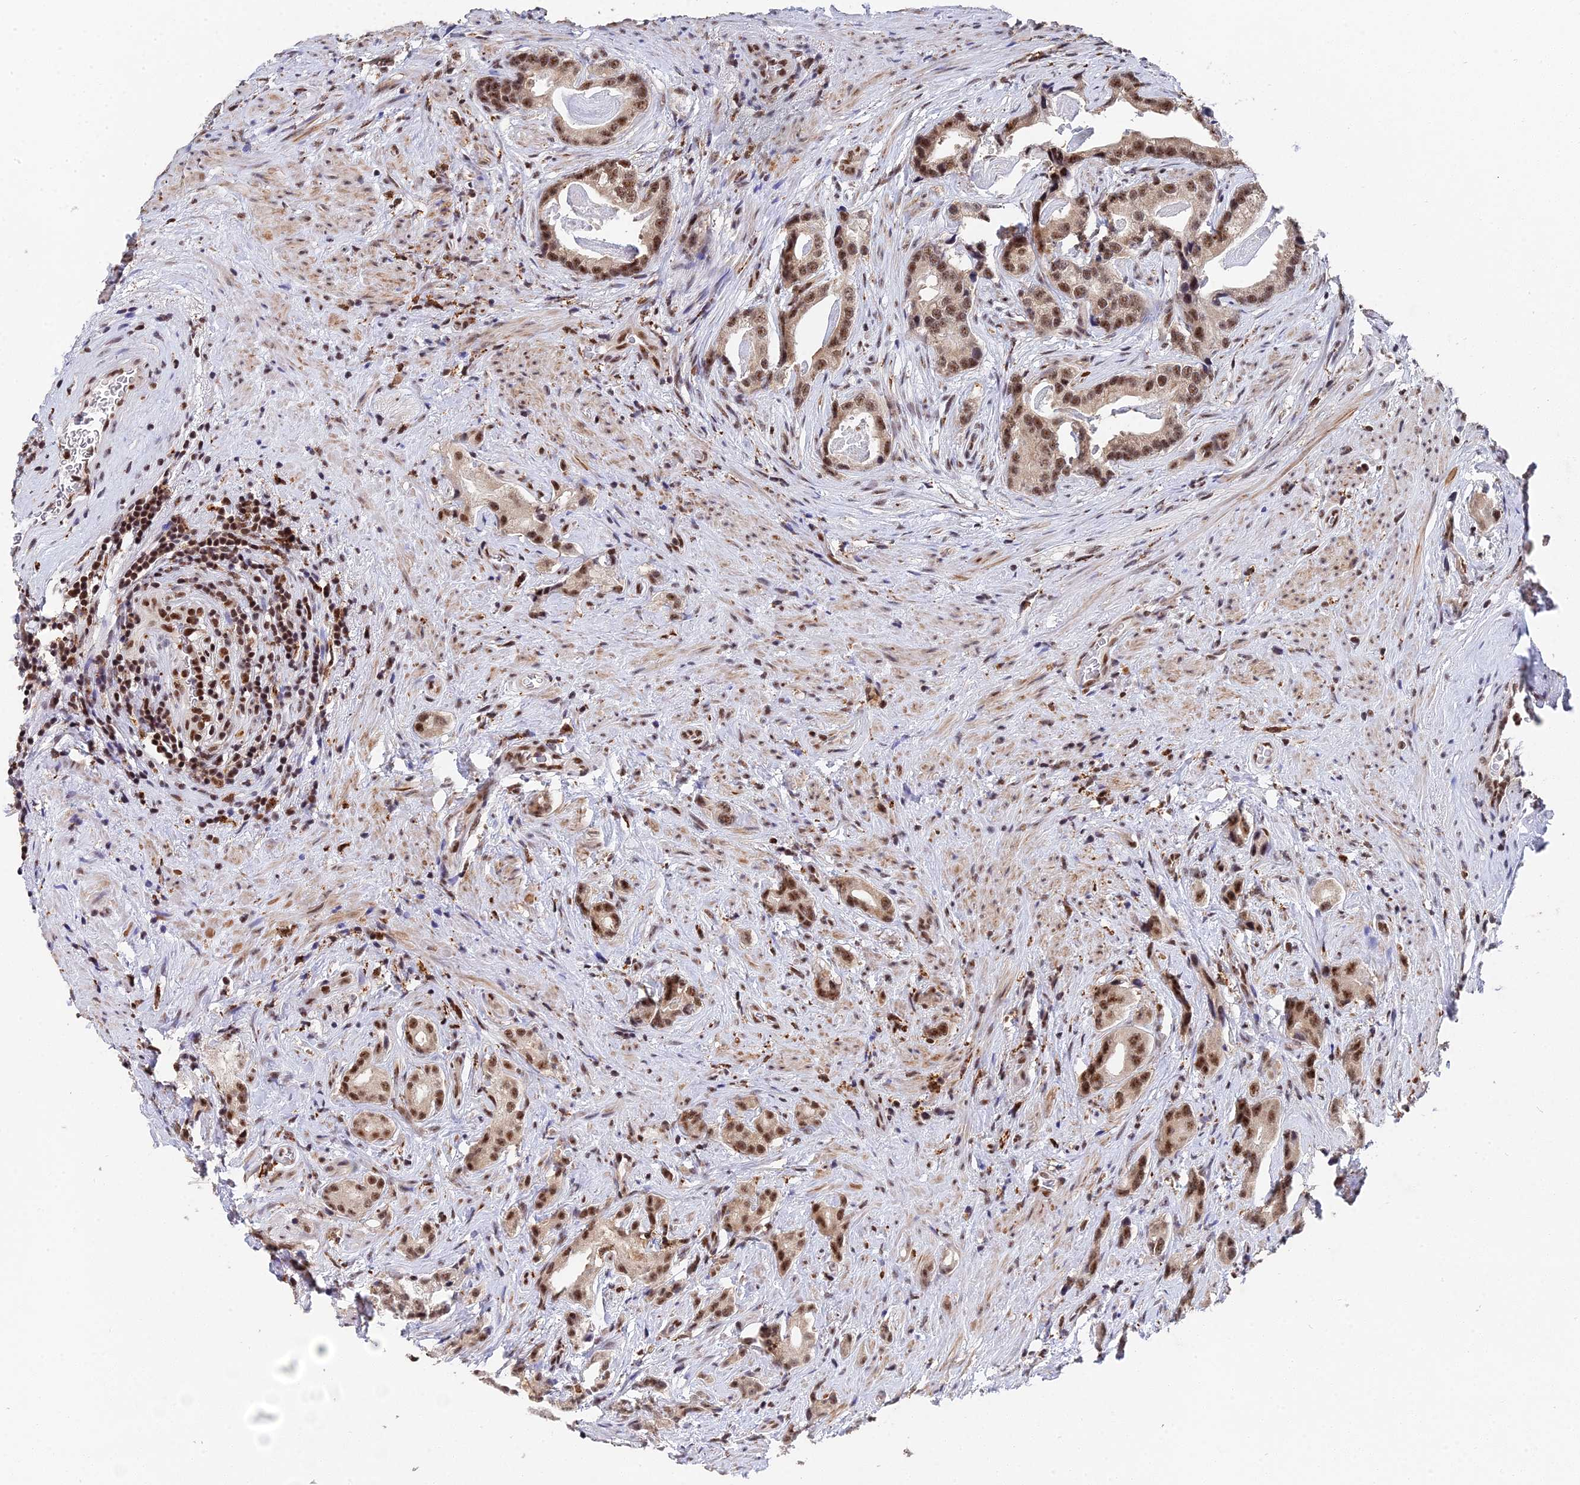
{"staining": {"intensity": "moderate", "quantity": ">75%", "location": "nuclear"}, "tissue": "prostate cancer", "cell_type": "Tumor cells", "image_type": "cancer", "snomed": [{"axis": "morphology", "description": "Adenocarcinoma, Low grade"}, {"axis": "topography", "description": "Prostate"}], "caption": "Low-grade adenocarcinoma (prostate) tissue reveals moderate nuclear expression in about >75% of tumor cells The protein is stained brown, and the nuclei are stained in blue (DAB (3,3'-diaminobenzidine) IHC with brightfield microscopy, high magnification).", "gene": "MAGOHB", "patient": {"sex": "male", "age": 71}}